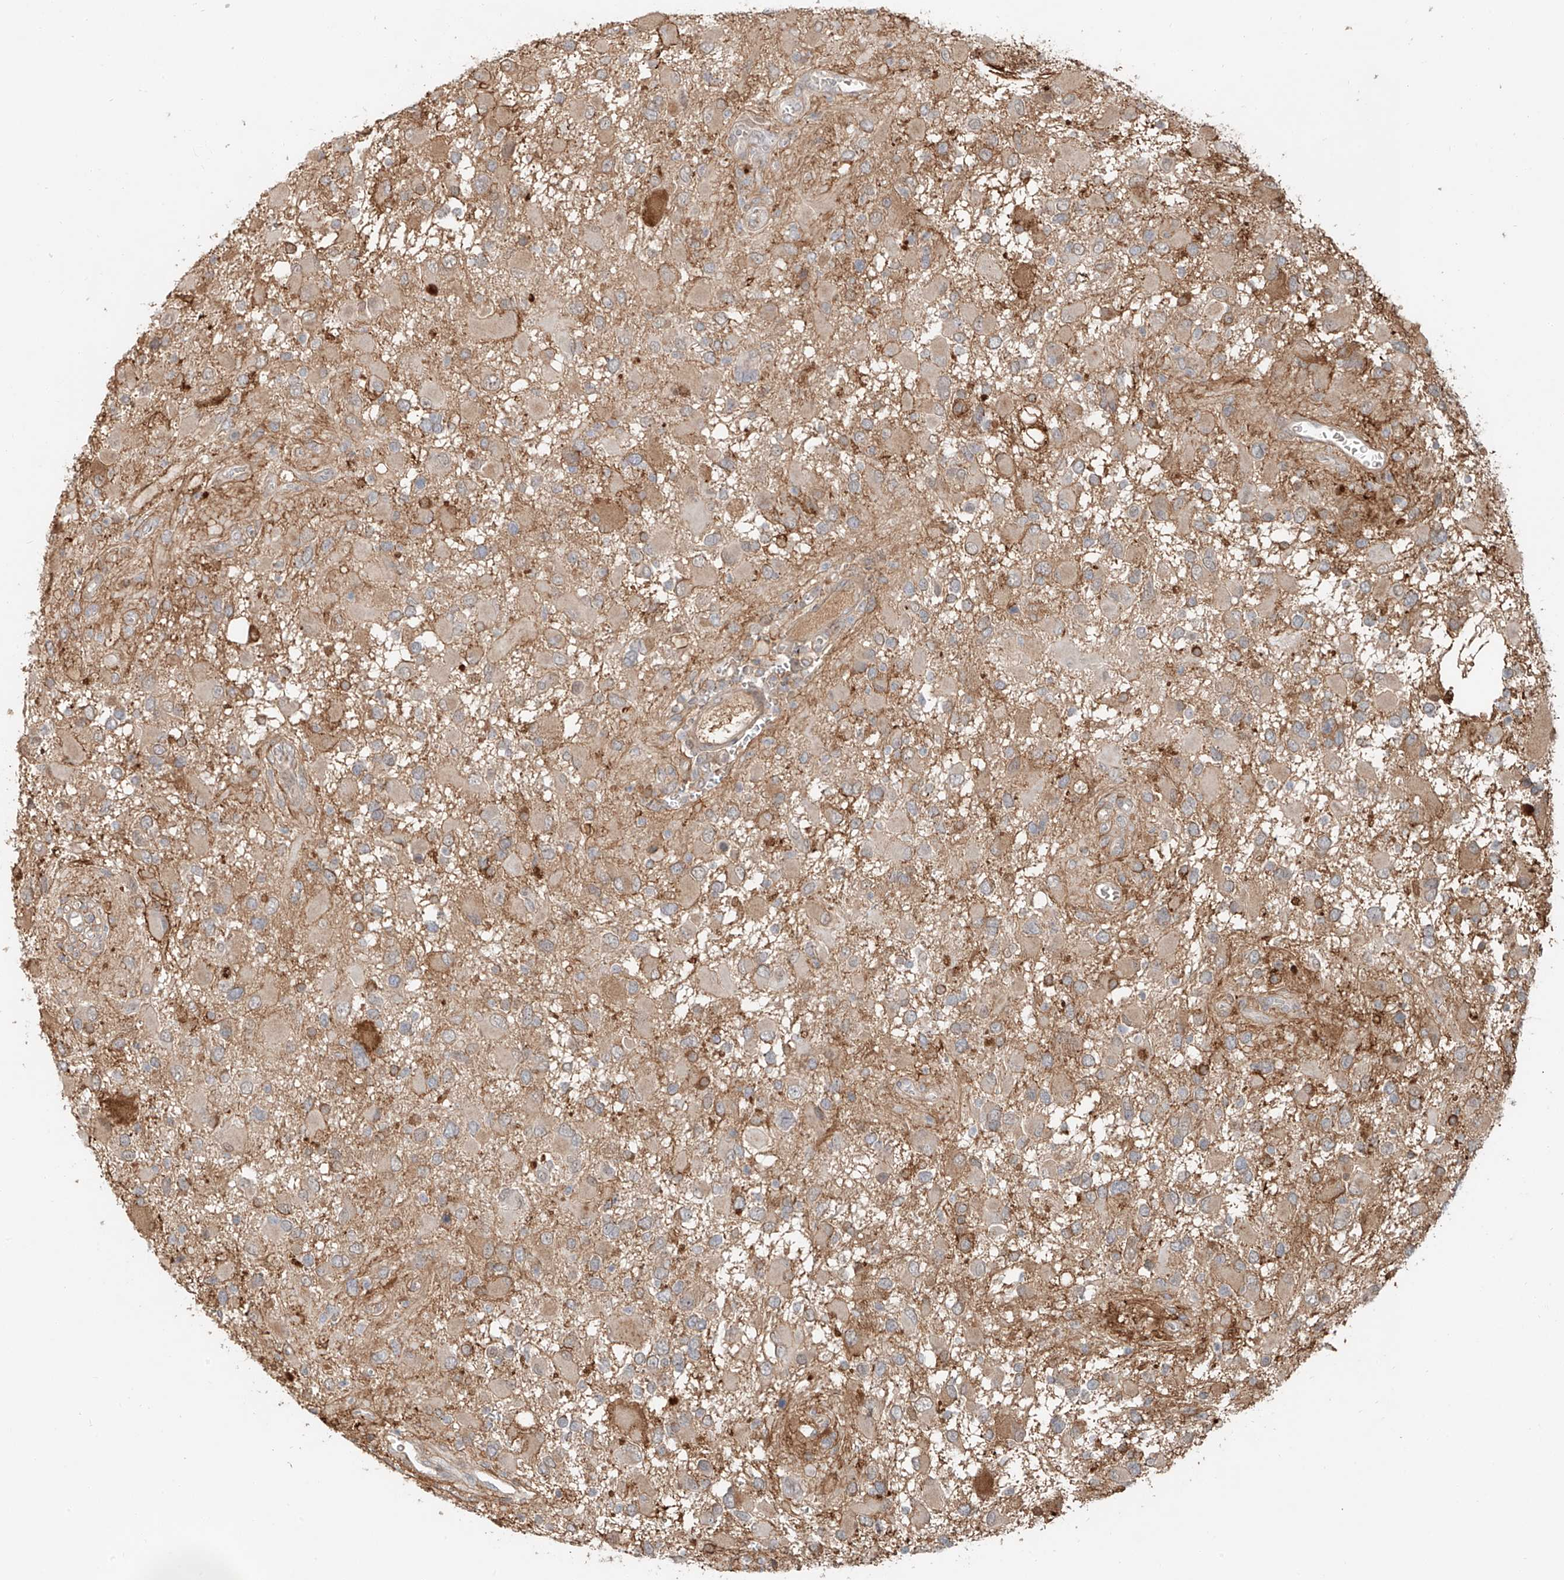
{"staining": {"intensity": "weak", "quantity": "<25%", "location": "cytoplasmic/membranous"}, "tissue": "glioma", "cell_type": "Tumor cells", "image_type": "cancer", "snomed": [{"axis": "morphology", "description": "Glioma, malignant, High grade"}, {"axis": "topography", "description": "Brain"}], "caption": "There is no significant staining in tumor cells of glioma.", "gene": "CEP162", "patient": {"sex": "male", "age": 53}}